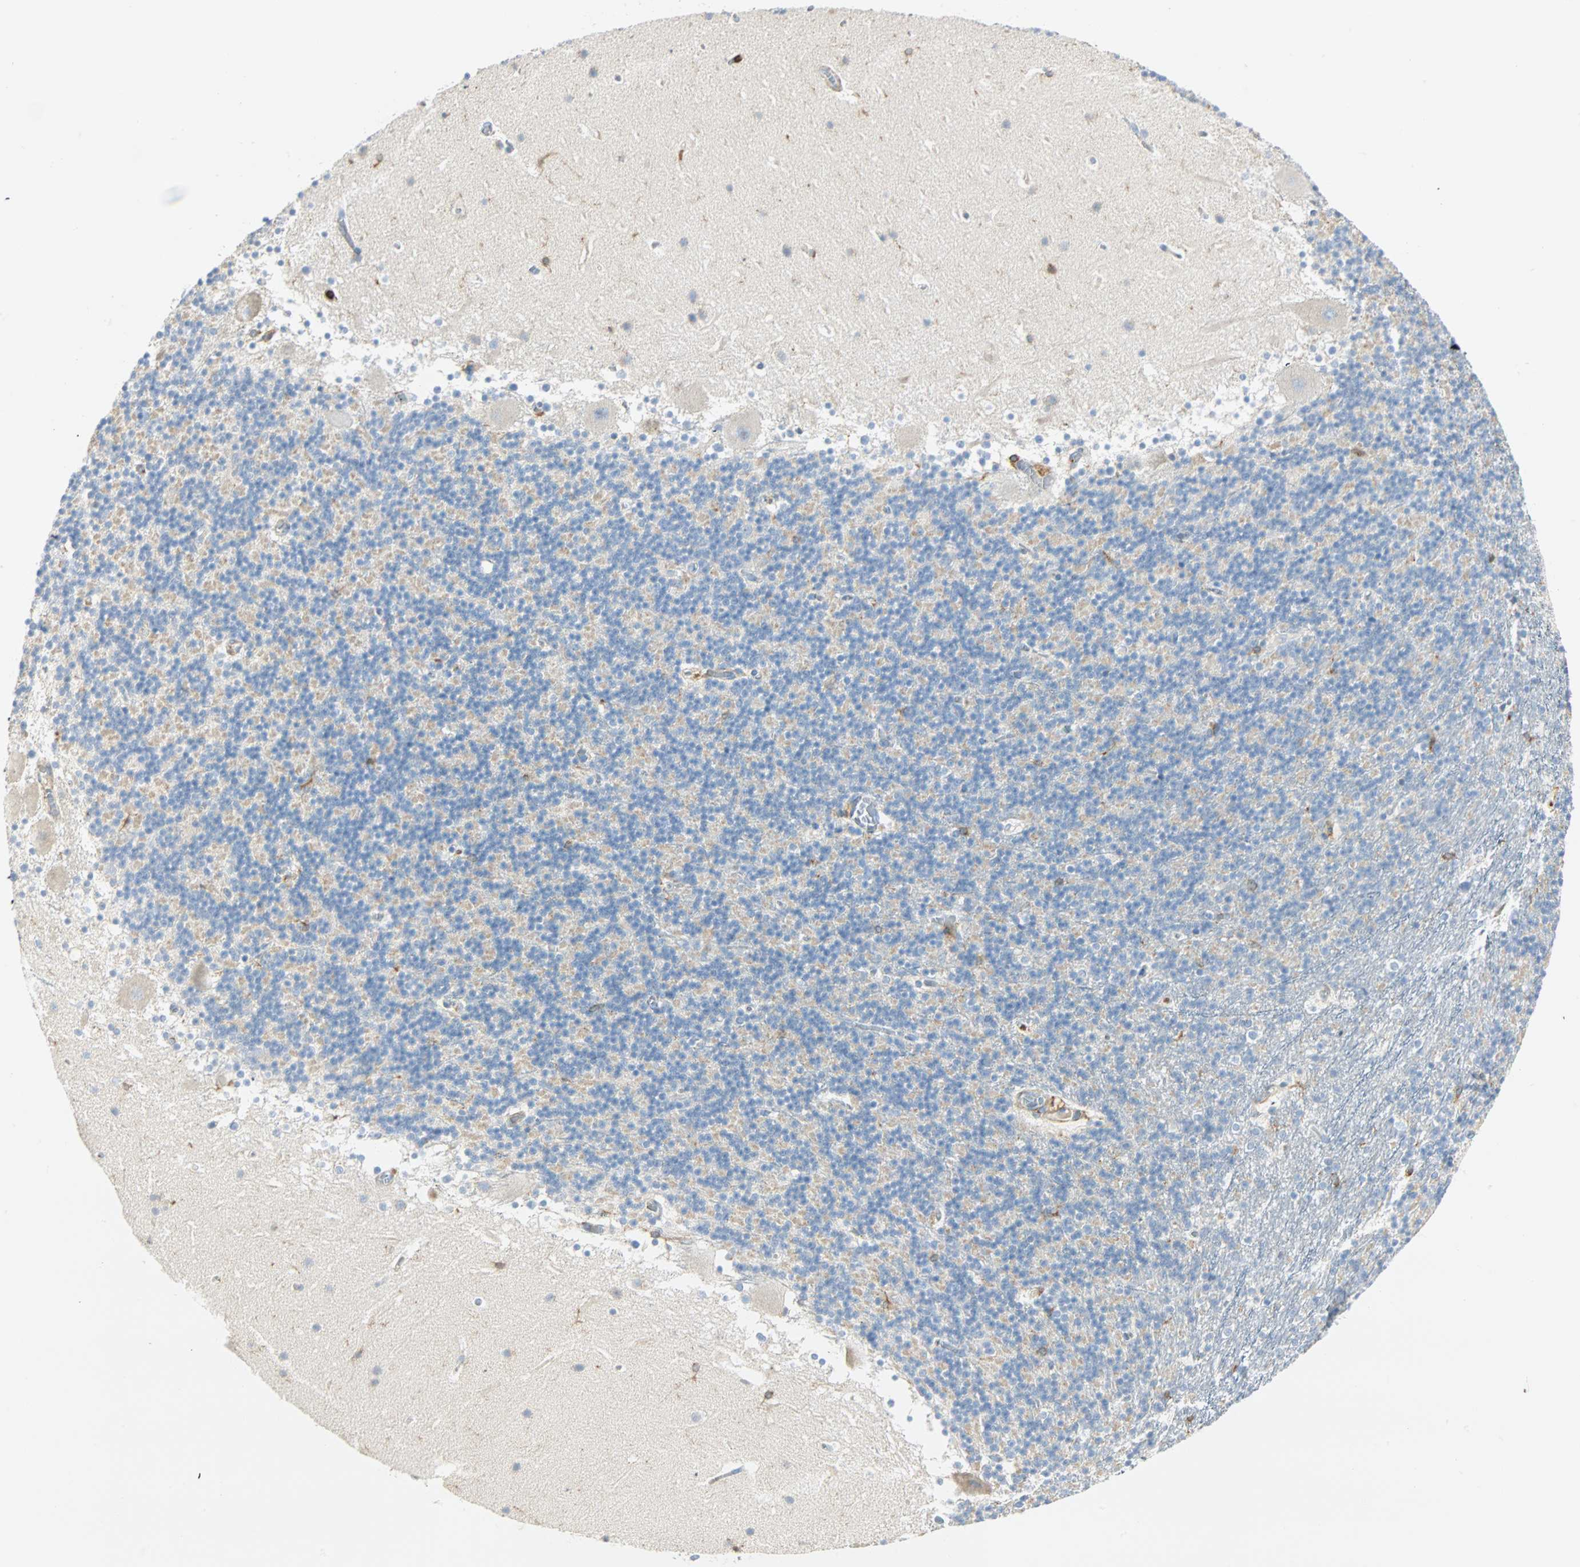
{"staining": {"intensity": "negative", "quantity": "none", "location": "none"}, "tissue": "cerebellum", "cell_type": "Cells in granular layer", "image_type": "normal", "snomed": [{"axis": "morphology", "description": "Normal tissue, NOS"}, {"axis": "topography", "description": "Cerebellum"}], "caption": "Micrograph shows no protein expression in cells in granular layer of benign cerebellum.", "gene": "FMNL1", "patient": {"sex": "male", "age": 45}}